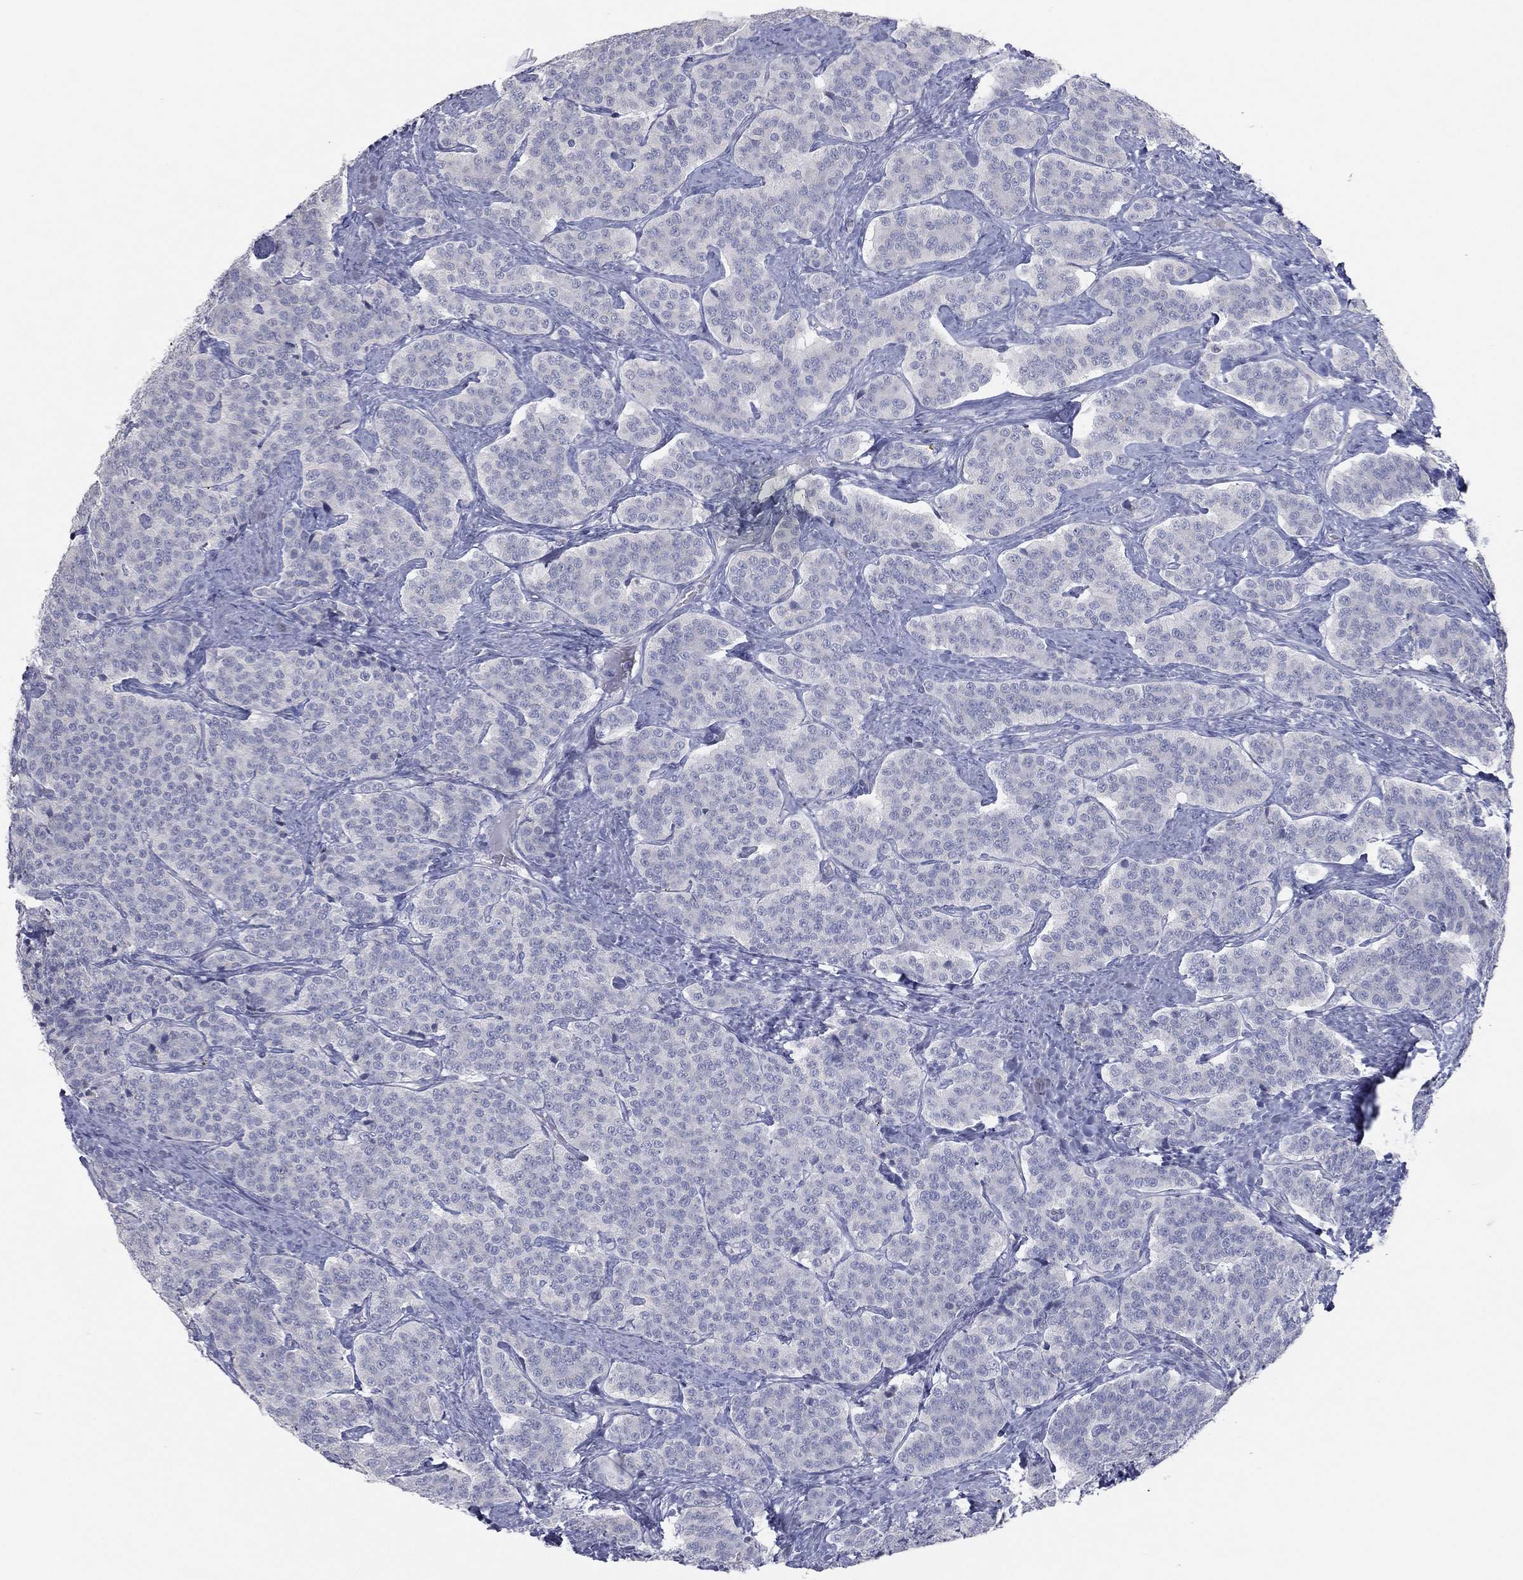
{"staining": {"intensity": "negative", "quantity": "none", "location": "none"}, "tissue": "carcinoid", "cell_type": "Tumor cells", "image_type": "cancer", "snomed": [{"axis": "morphology", "description": "Carcinoid, malignant, NOS"}, {"axis": "topography", "description": "Small intestine"}], "caption": "Immunohistochemistry of carcinoid displays no expression in tumor cells.", "gene": "CPT1B", "patient": {"sex": "female", "age": 58}}